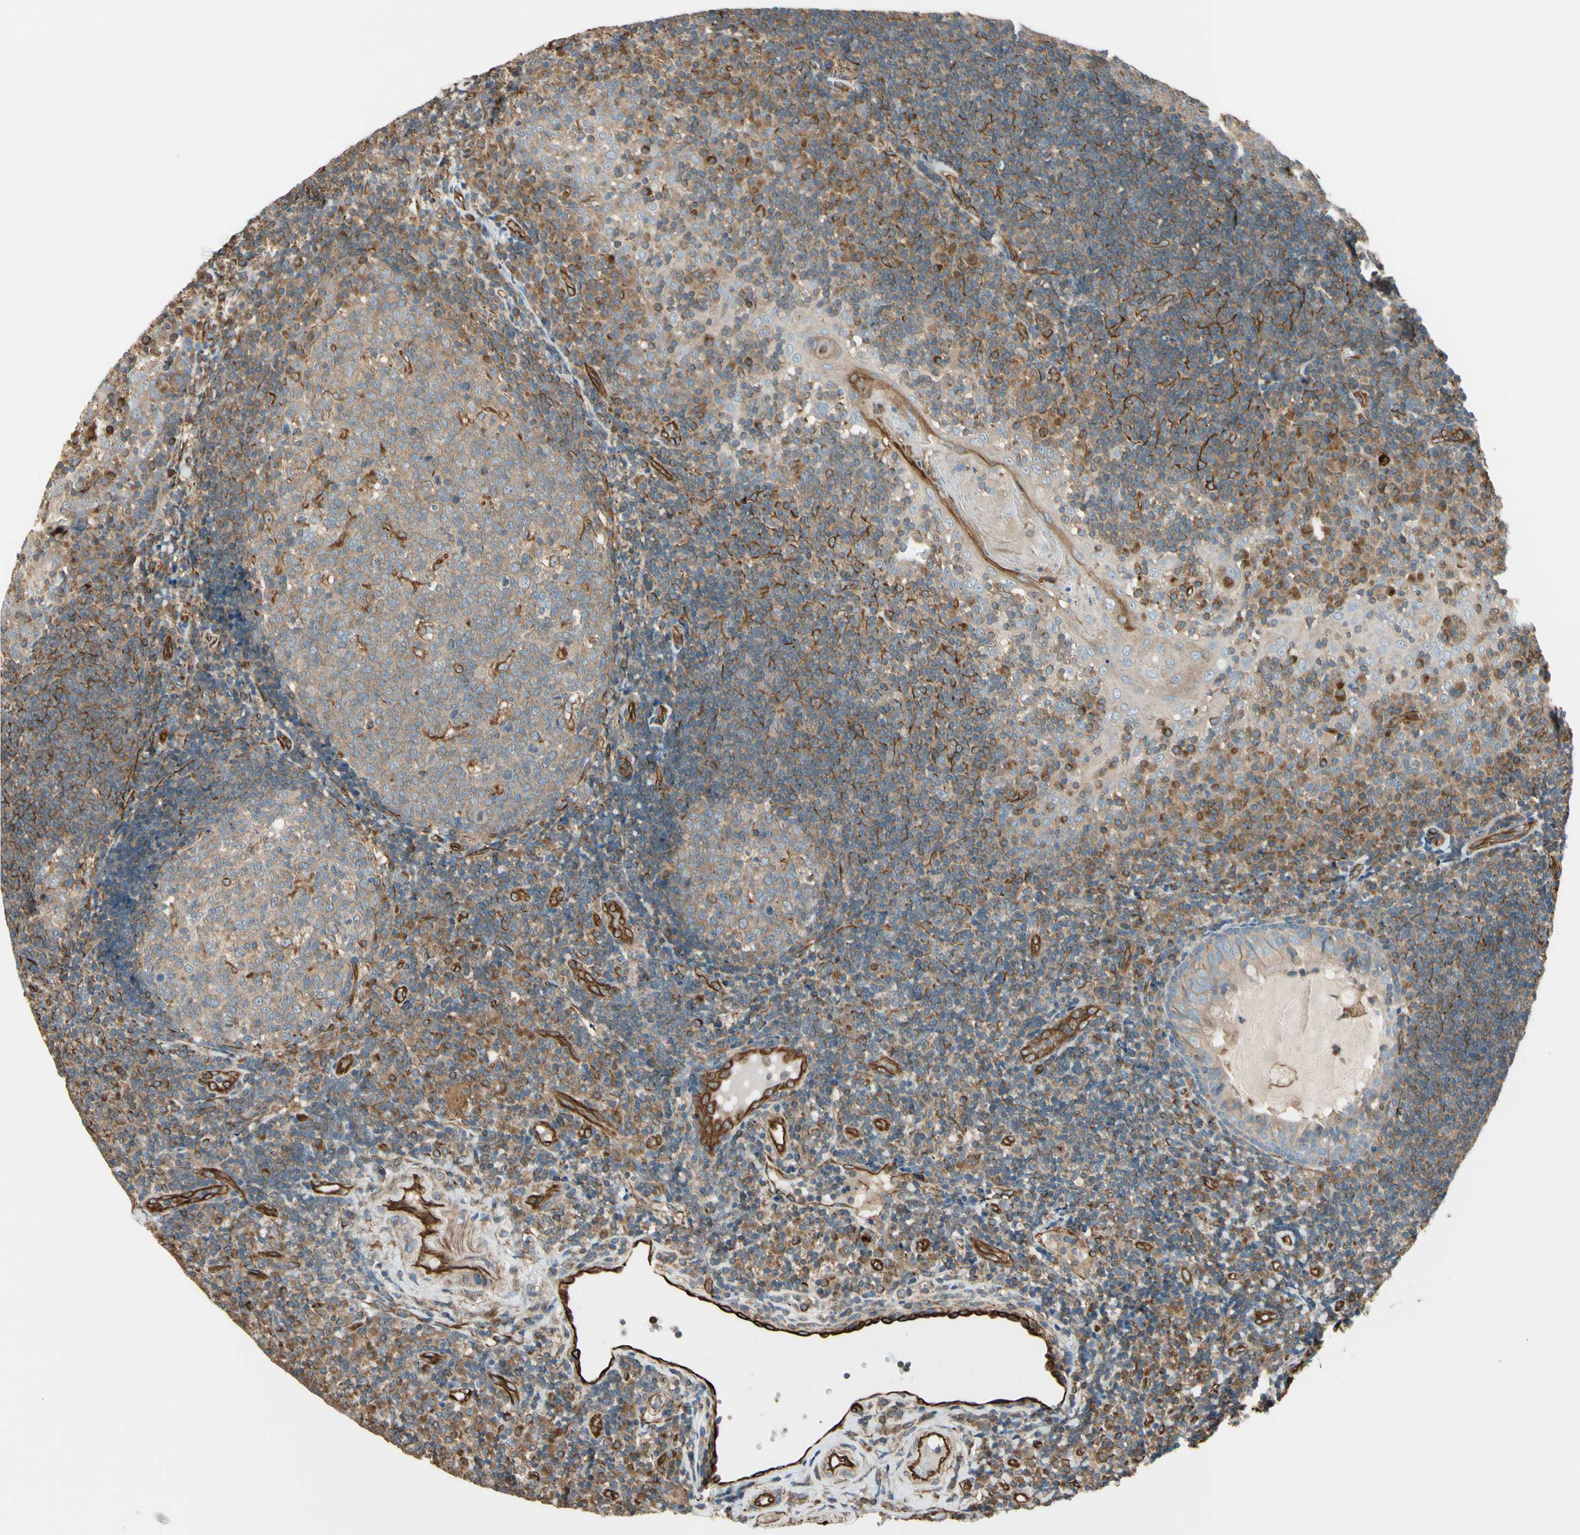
{"staining": {"intensity": "weak", "quantity": ">75%", "location": "cytoplasmic/membranous"}, "tissue": "tonsil", "cell_type": "Germinal center cells", "image_type": "normal", "snomed": [{"axis": "morphology", "description": "Normal tissue, NOS"}, {"axis": "topography", "description": "Tonsil"}], "caption": "Immunohistochemical staining of normal tonsil demonstrates low levels of weak cytoplasmic/membranous expression in approximately >75% of germinal center cells.", "gene": "TRAF2", "patient": {"sex": "female", "age": 40}}